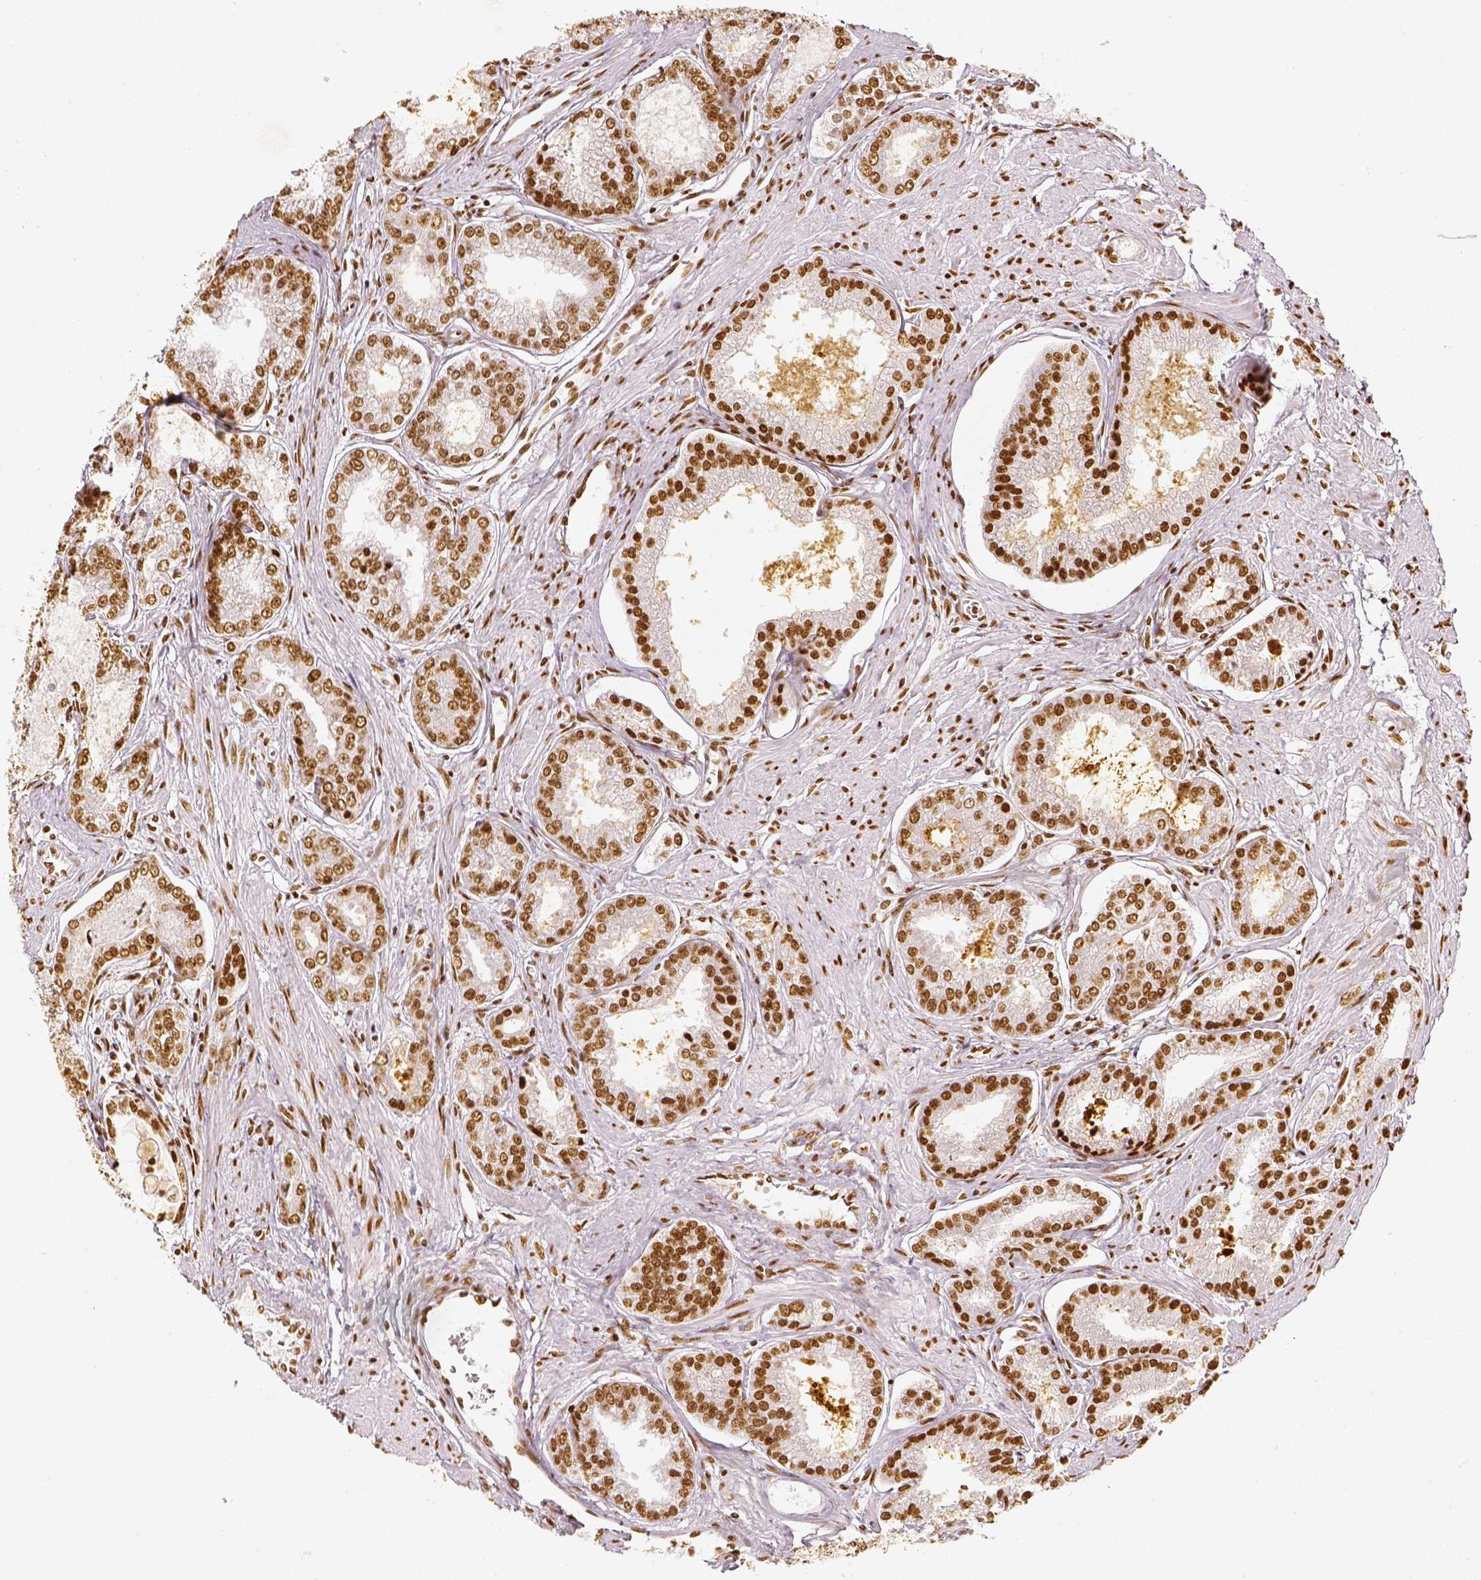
{"staining": {"intensity": "moderate", "quantity": ">75%", "location": "nuclear"}, "tissue": "prostate cancer", "cell_type": "Tumor cells", "image_type": "cancer", "snomed": [{"axis": "morphology", "description": "Adenocarcinoma, NOS"}, {"axis": "topography", "description": "Prostate"}], "caption": "Immunohistochemical staining of adenocarcinoma (prostate) shows medium levels of moderate nuclear protein expression in approximately >75% of tumor cells.", "gene": "KDM5B", "patient": {"sex": "male", "age": 71}}